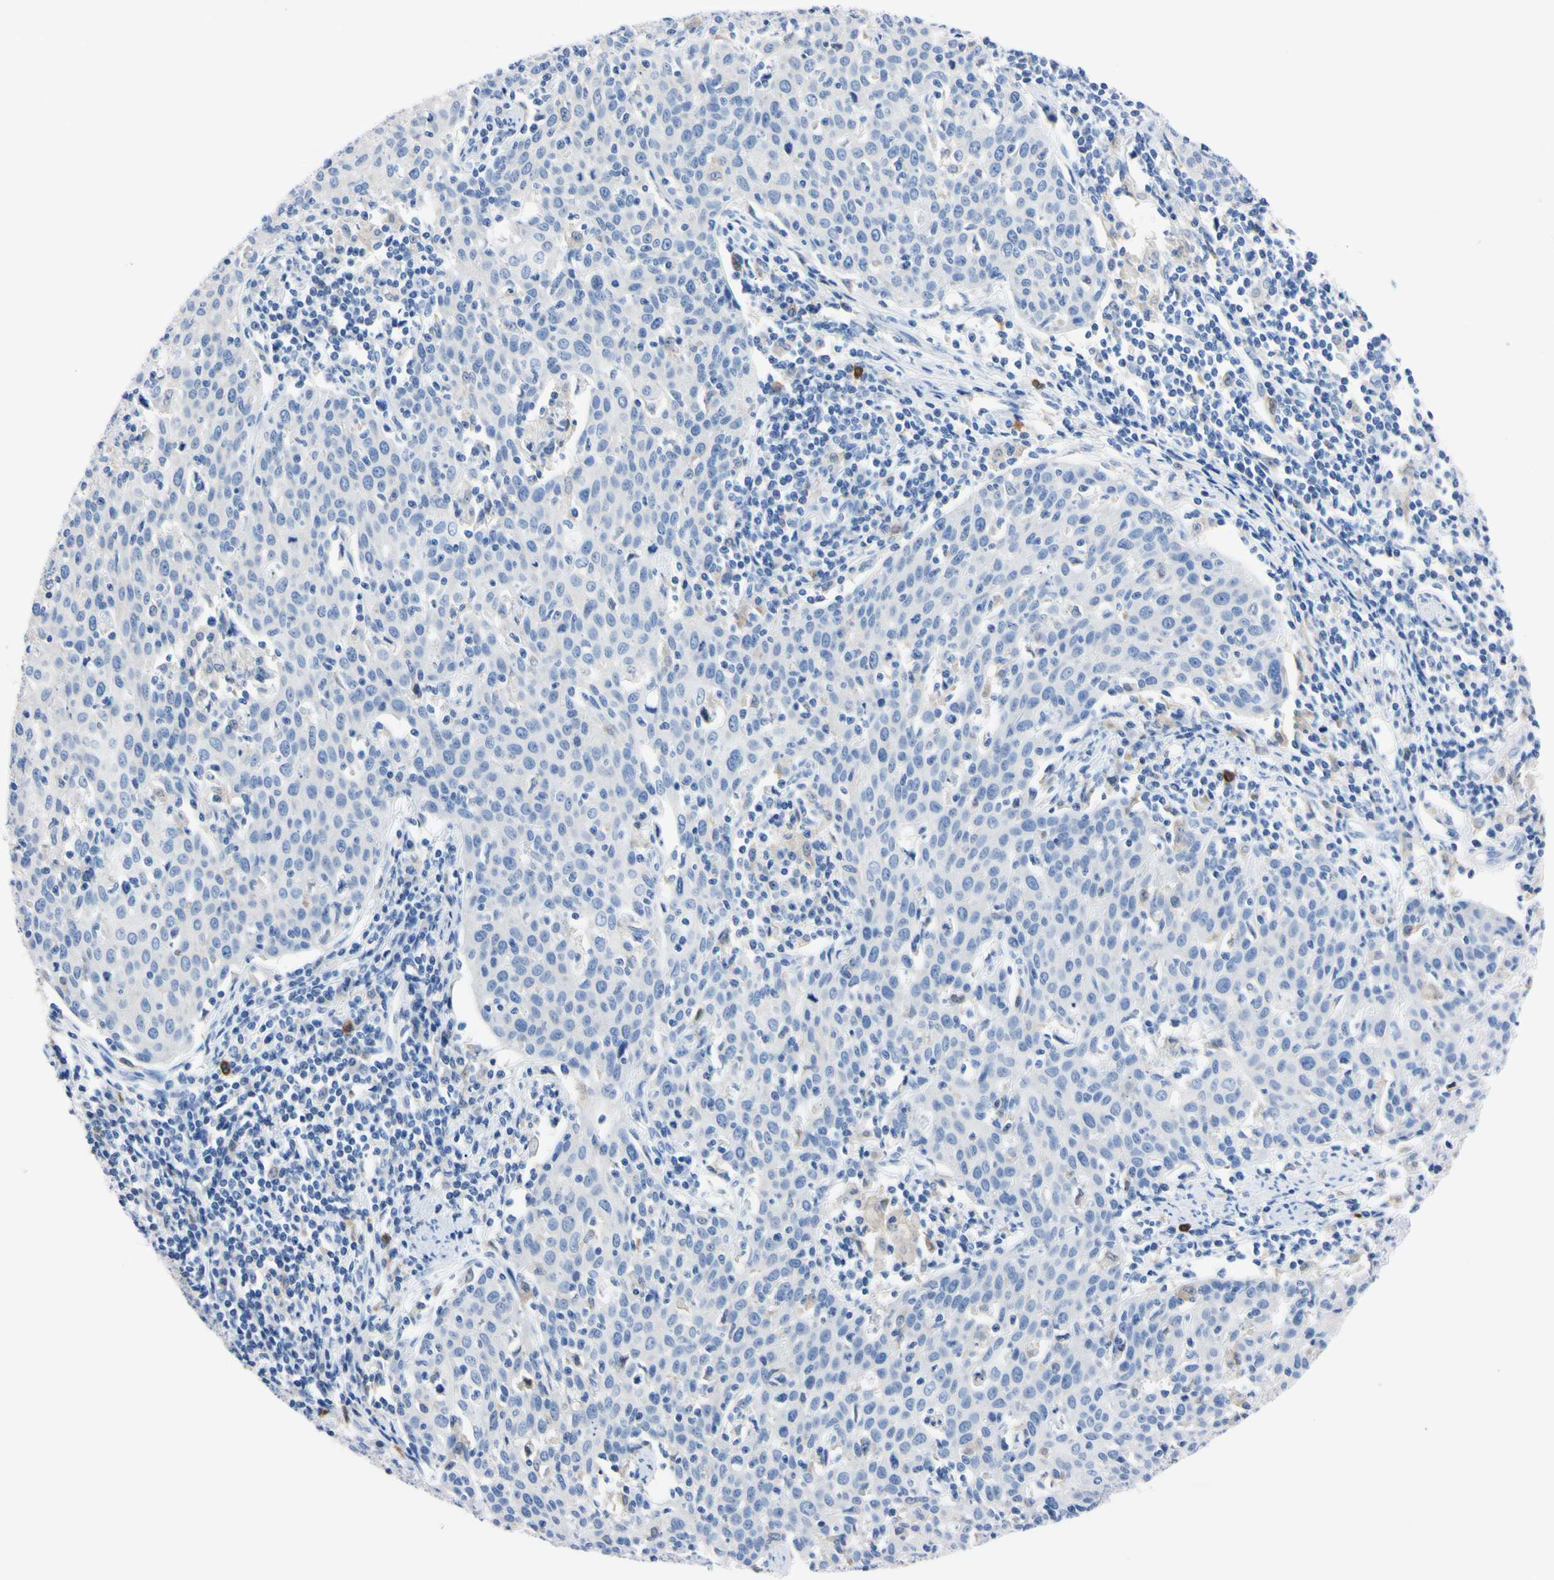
{"staining": {"intensity": "negative", "quantity": "none", "location": "none"}, "tissue": "cervical cancer", "cell_type": "Tumor cells", "image_type": "cancer", "snomed": [{"axis": "morphology", "description": "Squamous cell carcinoma, NOS"}, {"axis": "topography", "description": "Cervix"}], "caption": "This is an immunohistochemistry image of human cervical cancer (squamous cell carcinoma). There is no positivity in tumor cells.", "gene": "NCF4", "patient": {"sex": "female", "age": 38}}